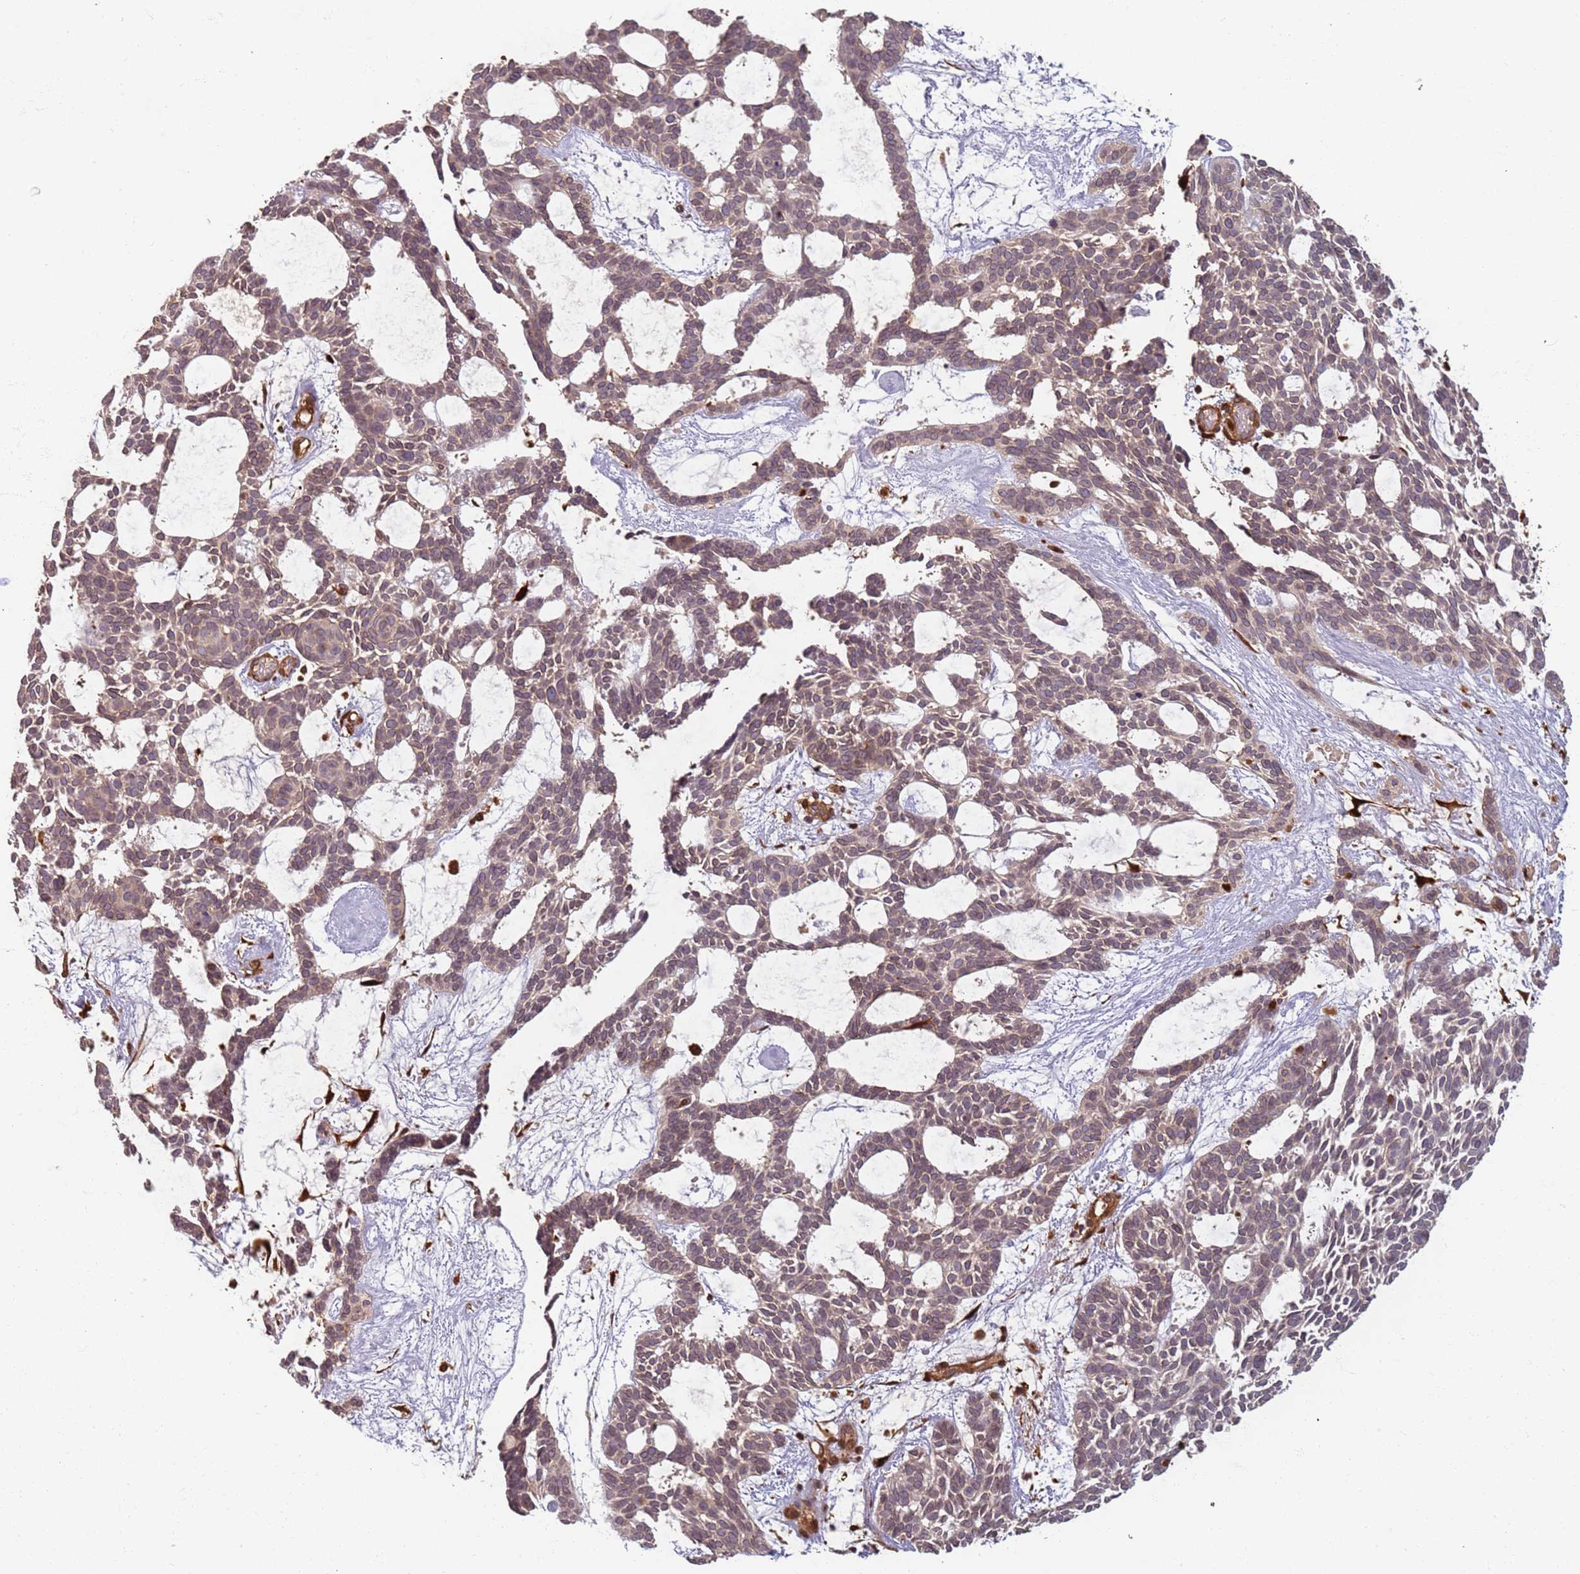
{"staining": {"intensity": "weak", "quantity": ">75%", "location": "cytoplasmic/membranous"}, "tissue": "skin cancer", "cell_type": "Tumor cells", "image_type": "cancer", "snomed": [{"axis": "morphology", "description": "Basal cell carcinoma"}, {"axis": "topography", "description": "Skin"}], "caption": "Brown immunohistochemical staining in basal cell carcinoma (skin) reveals weak cytoplasmic/membranous expression in about >75% of tumor cells.", "gene": "SDCCAG8", "patient": {"sex": "male", "age": 61}}